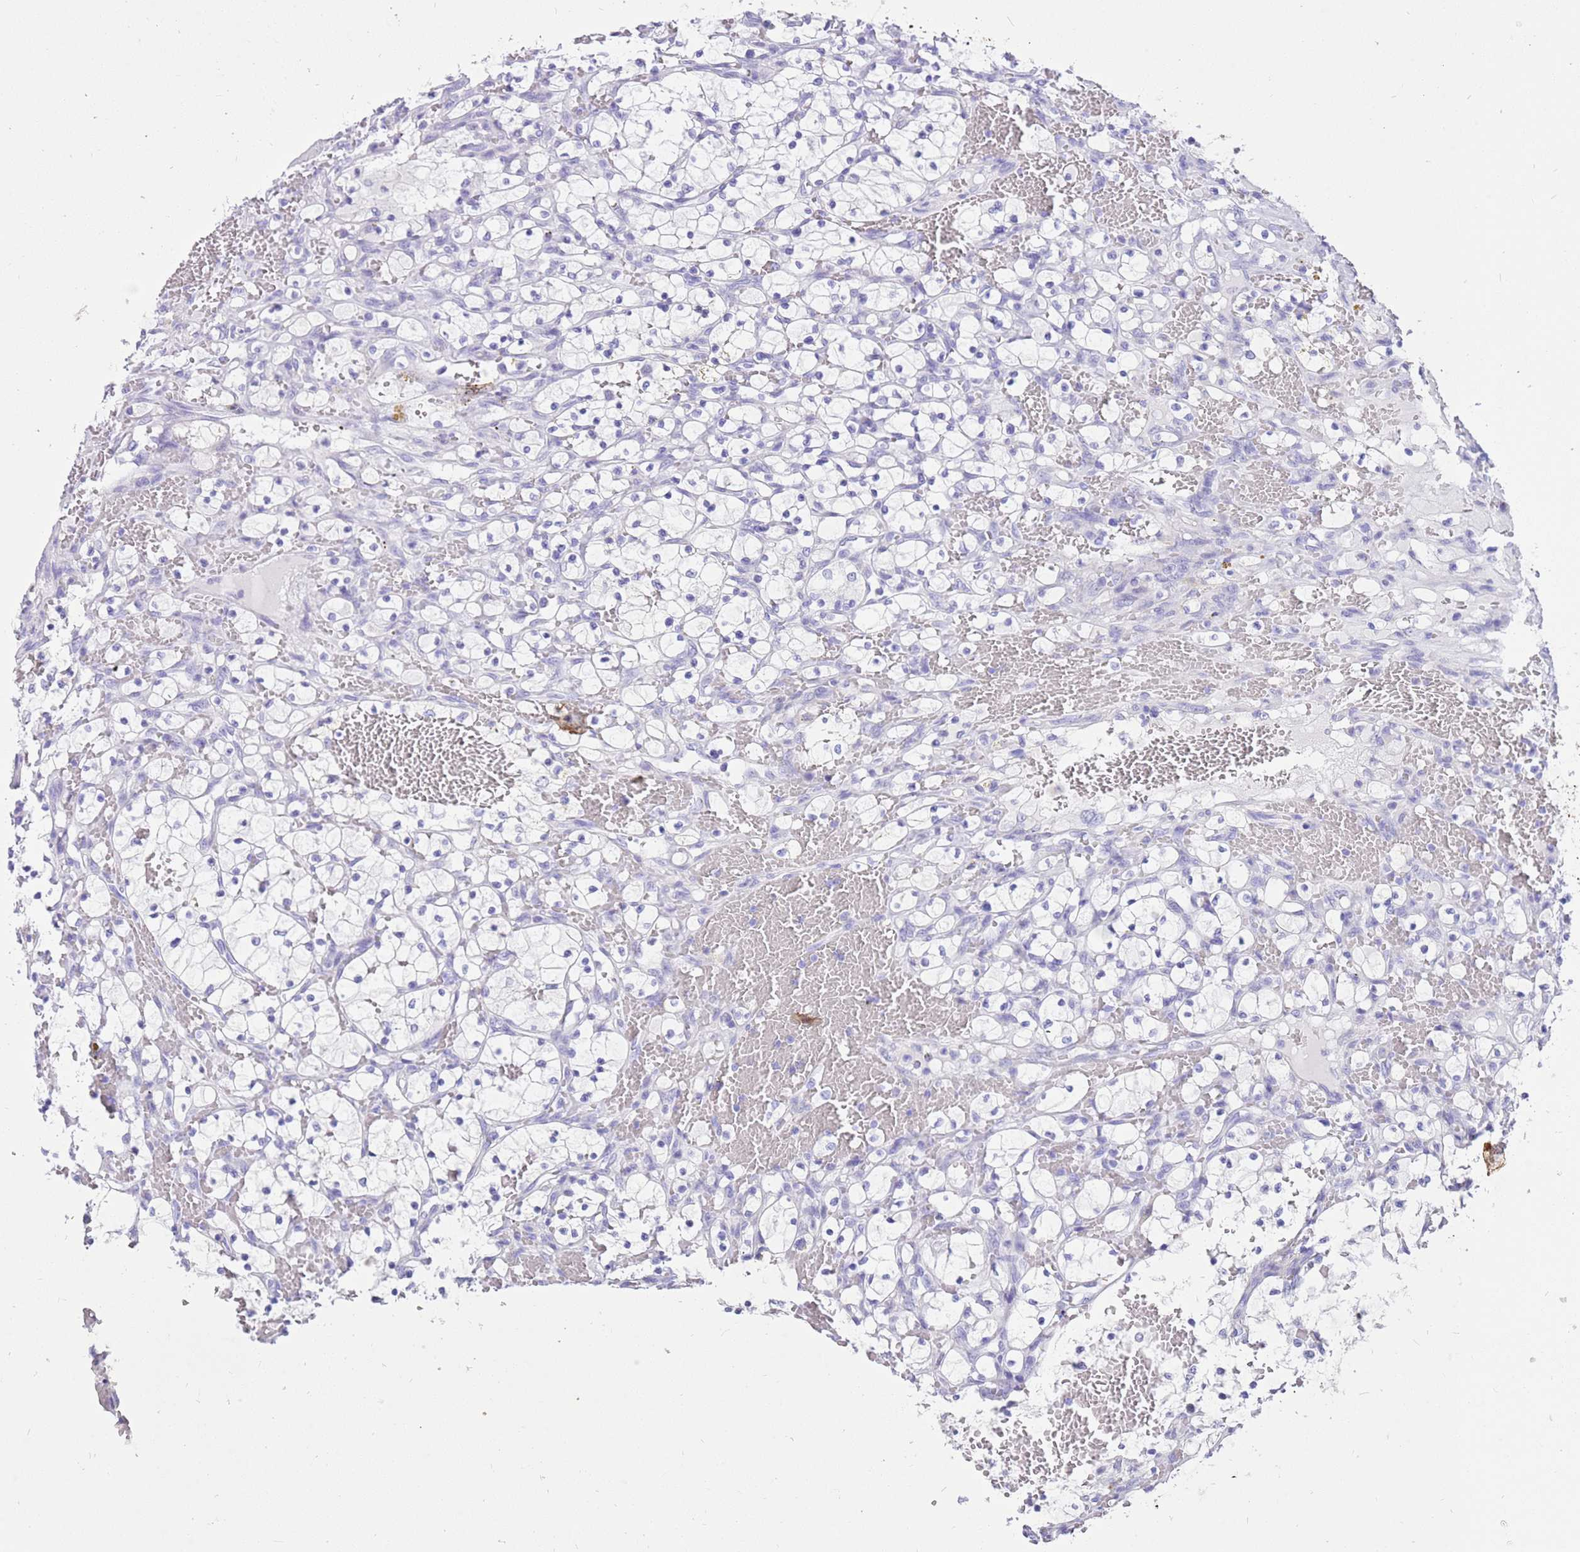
{"staining": {"intensity": "negative", "quantity": "none", "location": "none"}, "tissue": "renal cancer", "cell_type": "Tumor cells", "image_type": "cancer", "snomed": [{"axis": "morphology", "description": "Adenocarcinoma, NOS"}, {"axis": "topography", "description": "Kidney"}], "caption": "Tumor cells are negative for protein expression in human renal cancer (adenocarcinoma).", "gene": "R3HDM4", "patient": {"sex": "female", "age": 69}}